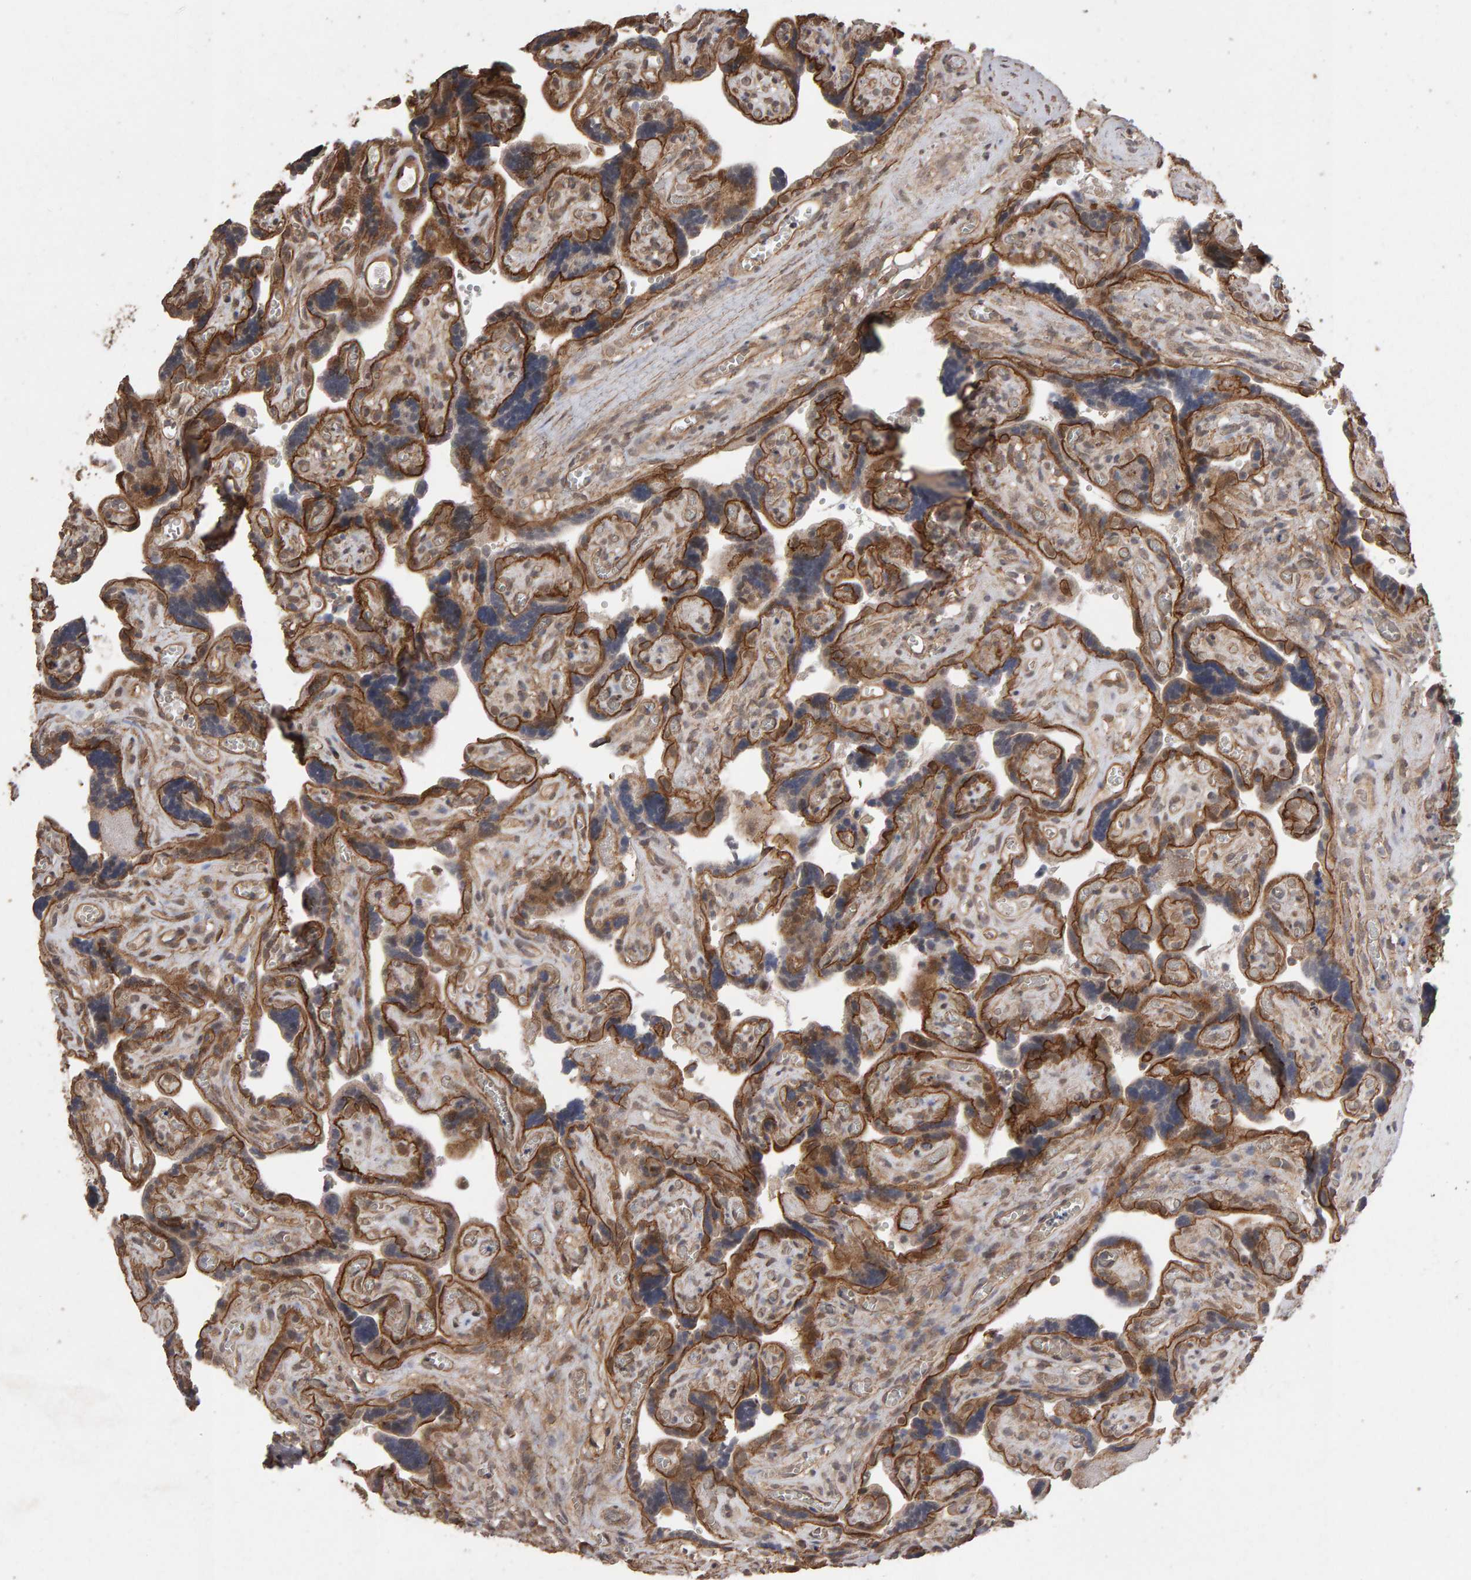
{"staining": {"intensity": "moderate", "quantity": ">75%", "location": "cytoplasmic/membranous"}, "tissue": "placenta", "cell_type": "Decidual cells", "image_type": "normal", "snomed": [{"axis": "morphology", "description": "Normal tissue, NOS"}, {"axis": "topography", "description": "Placenta"}], "caption": "High-magnification brightfield microscopy of benign placenta stained with DAB (3,3'-diaminobenzidine) (brown) and counterstained with hematoxylin (blue). decidual cells exhibit moderate cytoplasmic/membranous positivity is seen in about>75% of cells. (DAB (3,3'-diaminobenzidine) IHC, brown staining for protein, blue staining for nuclei).", "gene": "SCRIB", "patient": {"sex": "female", "age": 30}}